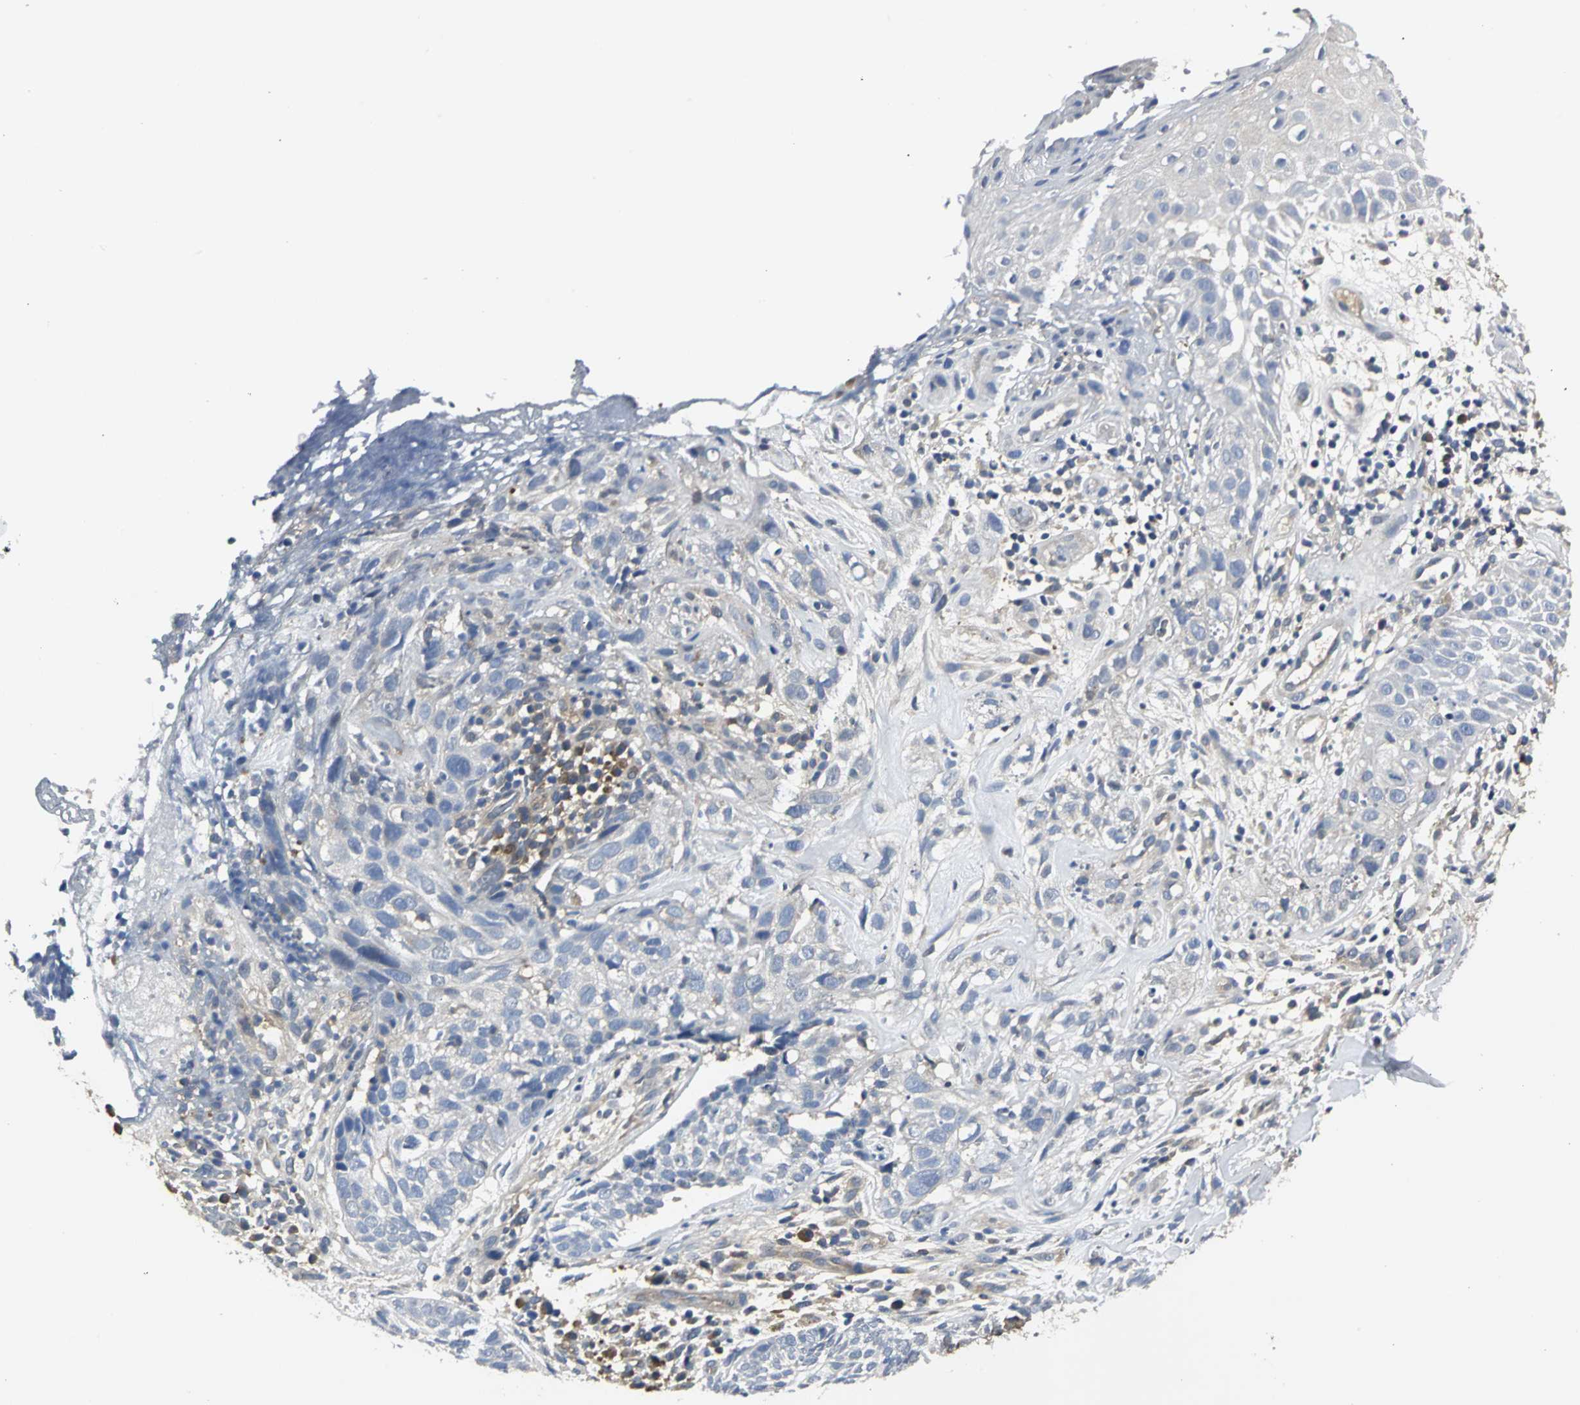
{"staining": {"intensity": "weak", "quantity": "25%-75%", "location": "cytoplasmic/membranous"}, "tissue": "skin cancer", "cell_type": "Tumor cells", "image_type": "cancer", "snomed": [{"axis": "morphology", "description": "Basal cell carcinoma"}, {"axis": "topography", "description": "Skin"}], "caption": "Approximately 25%-75% of tumor cells in skin basal cell carcinoma reveal weak cytoplasmic/membranous protein expression as visualized by brown immunohistochemical staining.", "gene": "CHRNB1", "patient": {"sex": "male", "age": 72}}